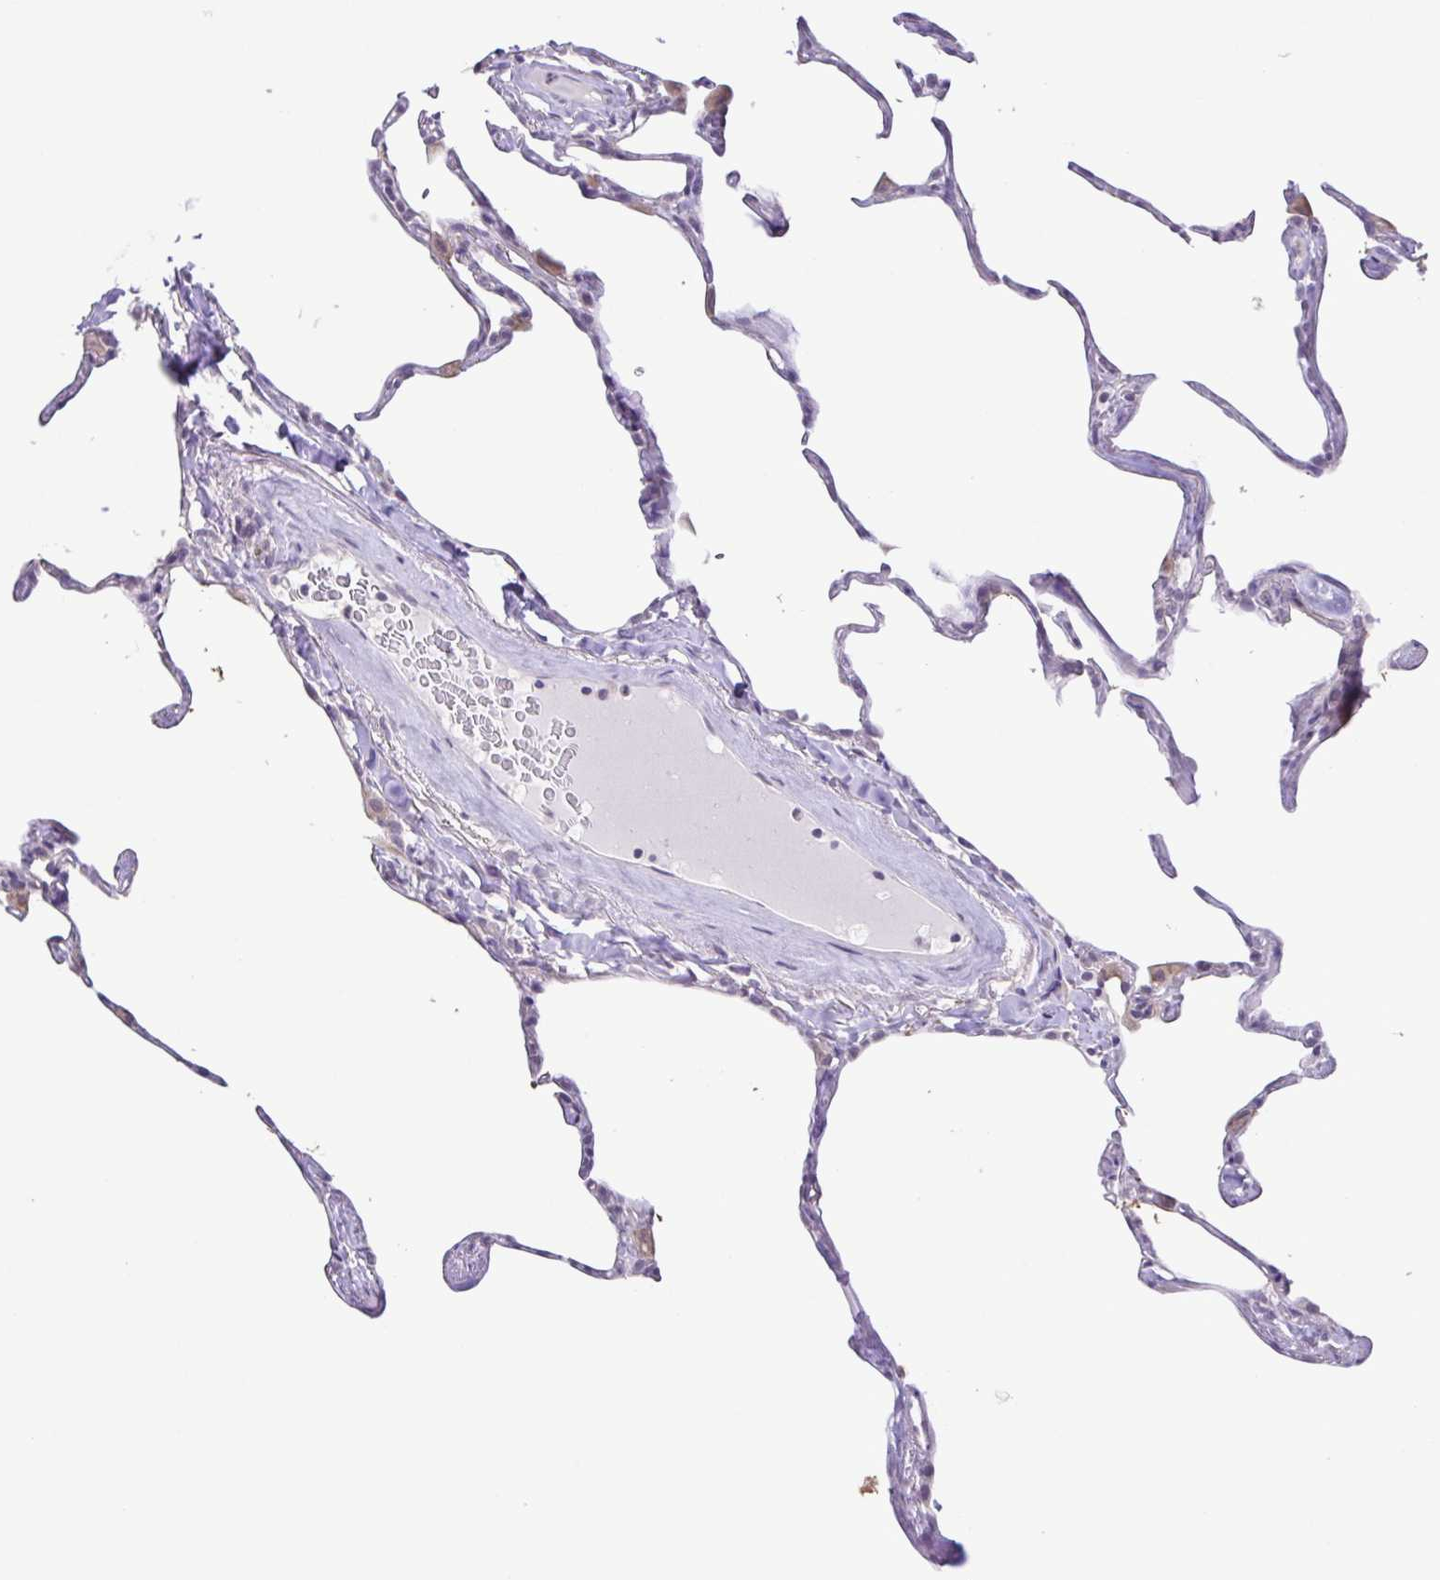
{"staining": {"intensity": "negative", "quantity": "none", "location": "none"}, "tissue": "lung", "cell_type": "Alveolar cells", "image_type": "normal", "snomed": [{"axis": "morphology", "description": "Normal tissue, NOS"}, {"axis": "topography", "description": "Lung"}], "caption": "Human lung stained for a protein using IHC exhibits no positivity in alveolar cells.", "gene": "IL1RN", "patient": {"sex": "male", "age": 65}}